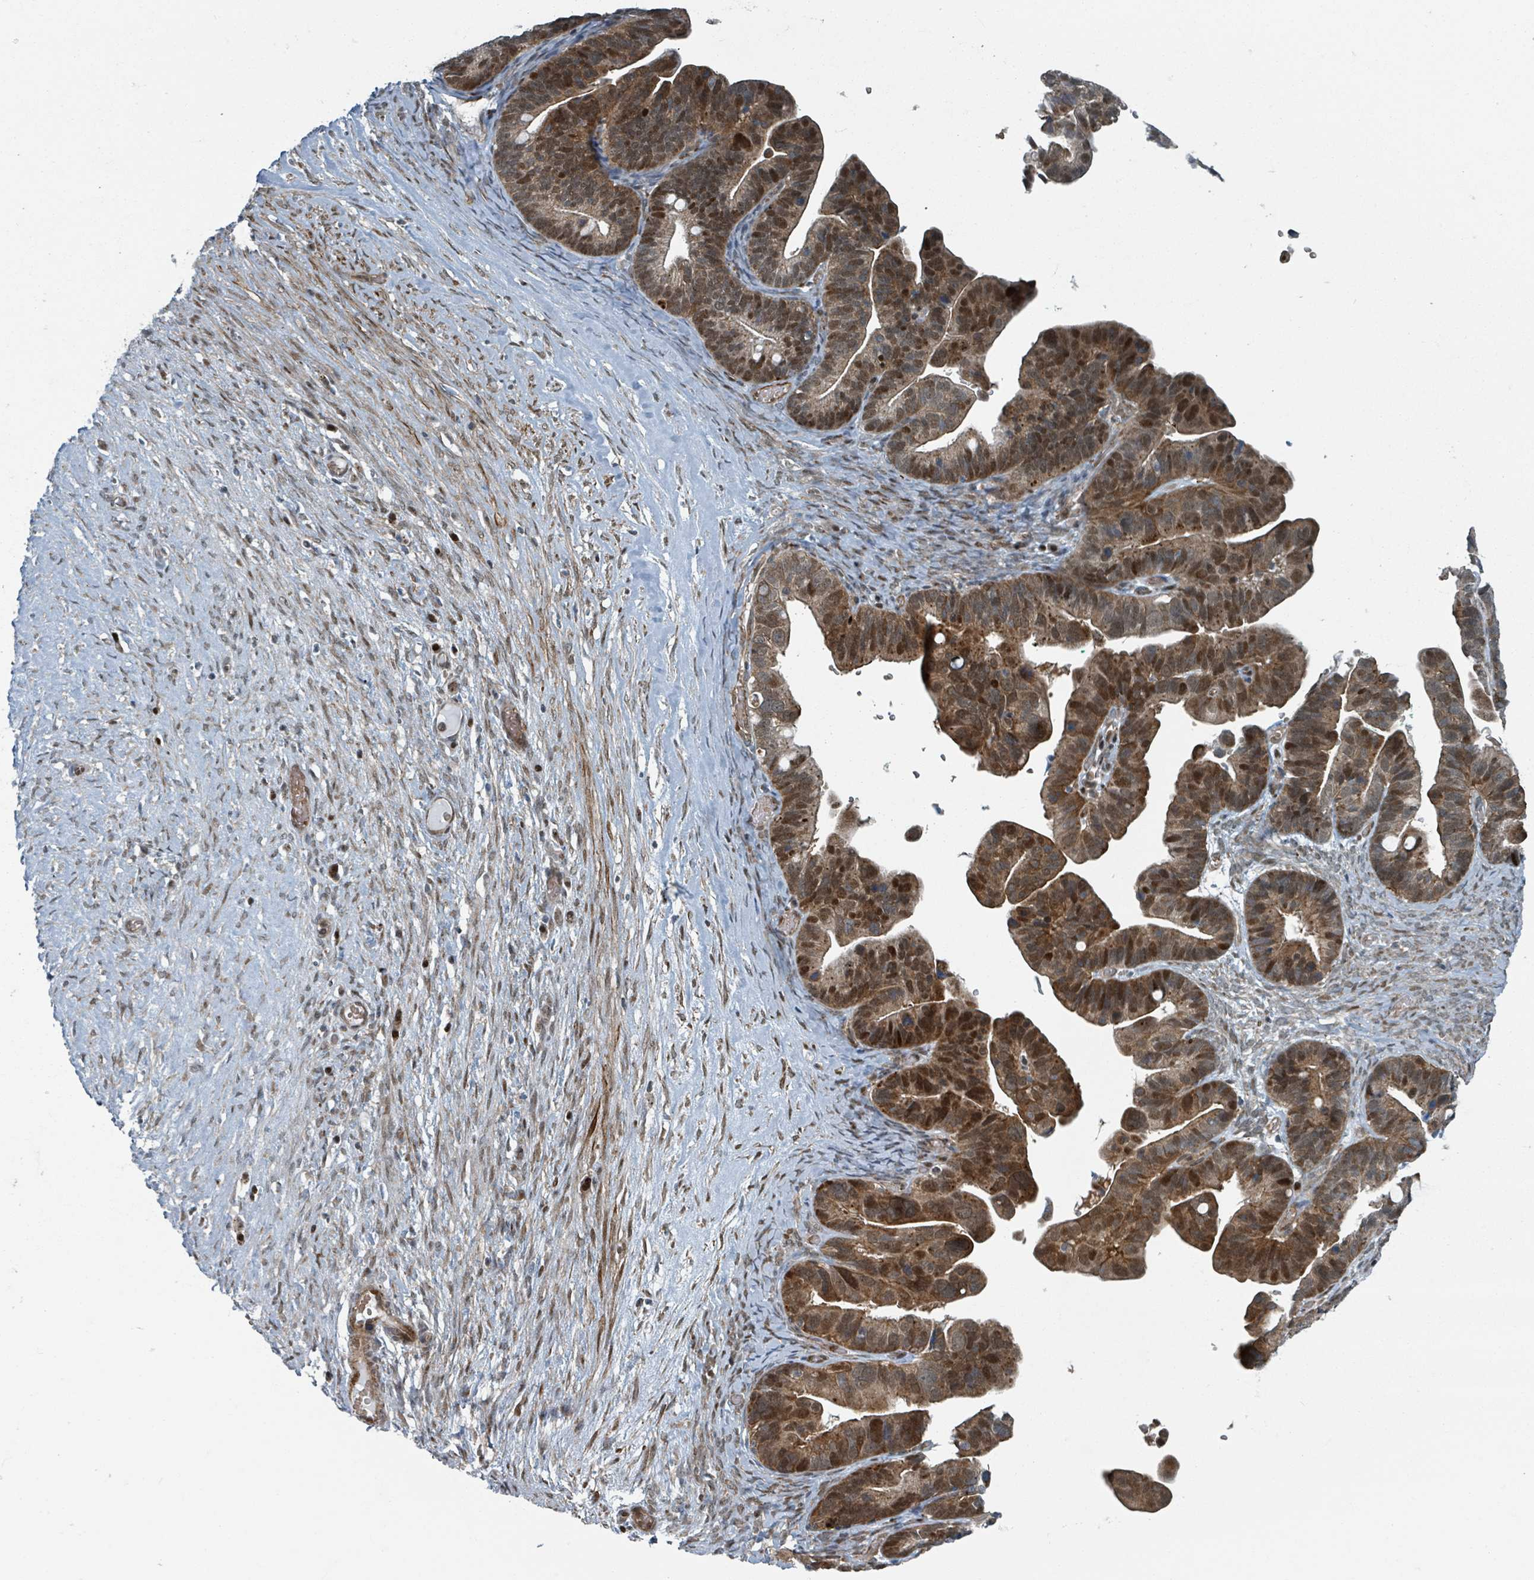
{"staining": {"intensity": "moderate", "quantity": ">75%", "location": "cytoplasmic/membranous,nuclear"}, "tissue": "ovarian cancer", "cell_type": "Tumor cells", "image_type": "cancer", "snomed": [{"axis": "morphology", "description": "Cystadenocarcinoma, serous, NOS"}, {"axis": "topography", "description": "Ovary"}], "caption": "Human serous cystadenocarcinoma (ovarian) stained with a protein marker shows moderate staining in tumor cells.", "gene": "RHPN2", "patient": {"sex": "female", "age": 56}}